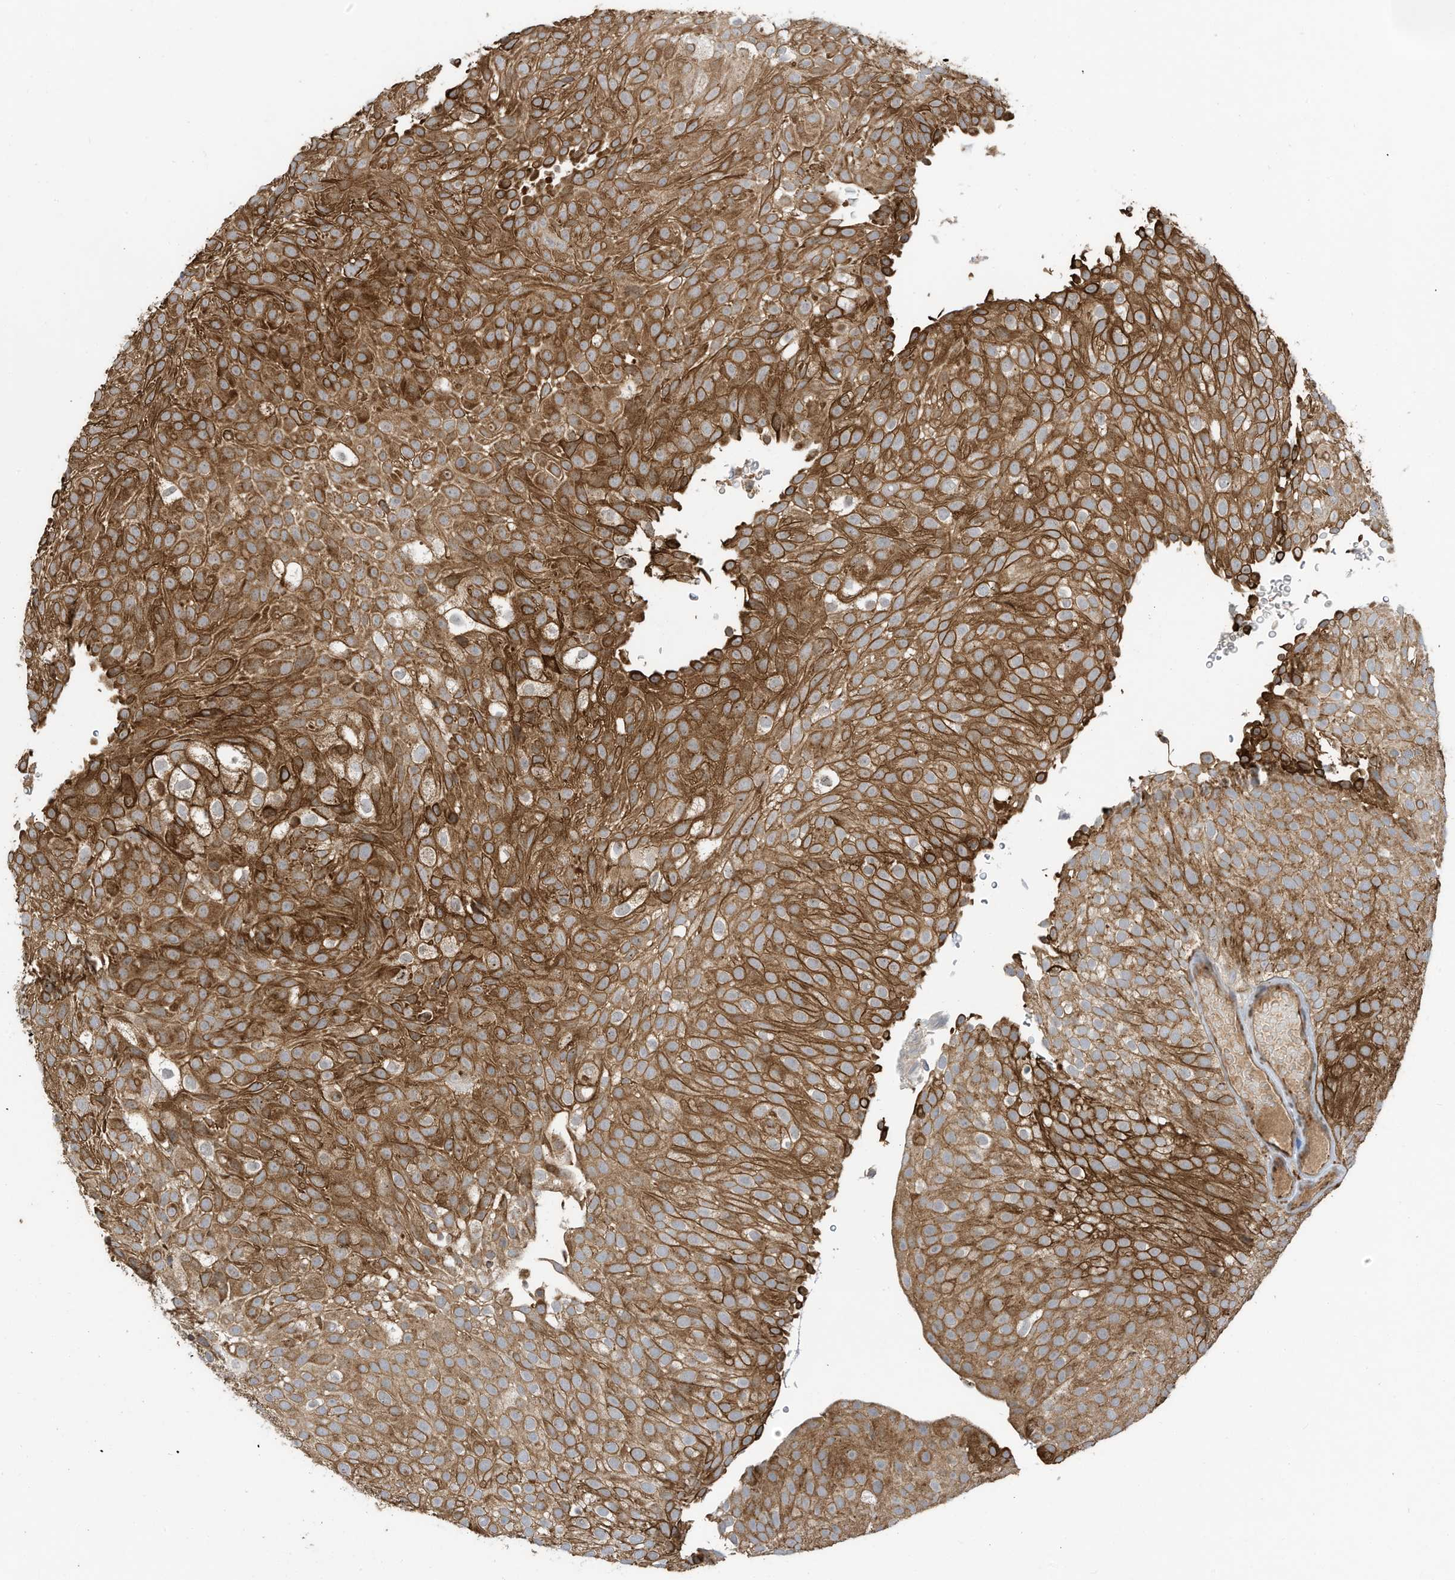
{"staining": {"intensity": "strong", "quantity": ">75%", "location": "cytoplasmic/membranous"}, "tissue": "urothelial cancer", "cell_type": "Tumor cells", "image_type": "cancer", "snomed": [{"axis": "morphology", "description": "Urothelial carcinoma, Low grade"}, {"axis": "topography", "description": "Urinary bladder"}], "caption": "Protein positivity by immunohistochemistry displays strong cytoplasmic/membranous staining in about >75% of tumor cells in urothelial cancer.", "gene": "C2orf74", "patient": {"sex": "male", "age": 78}}